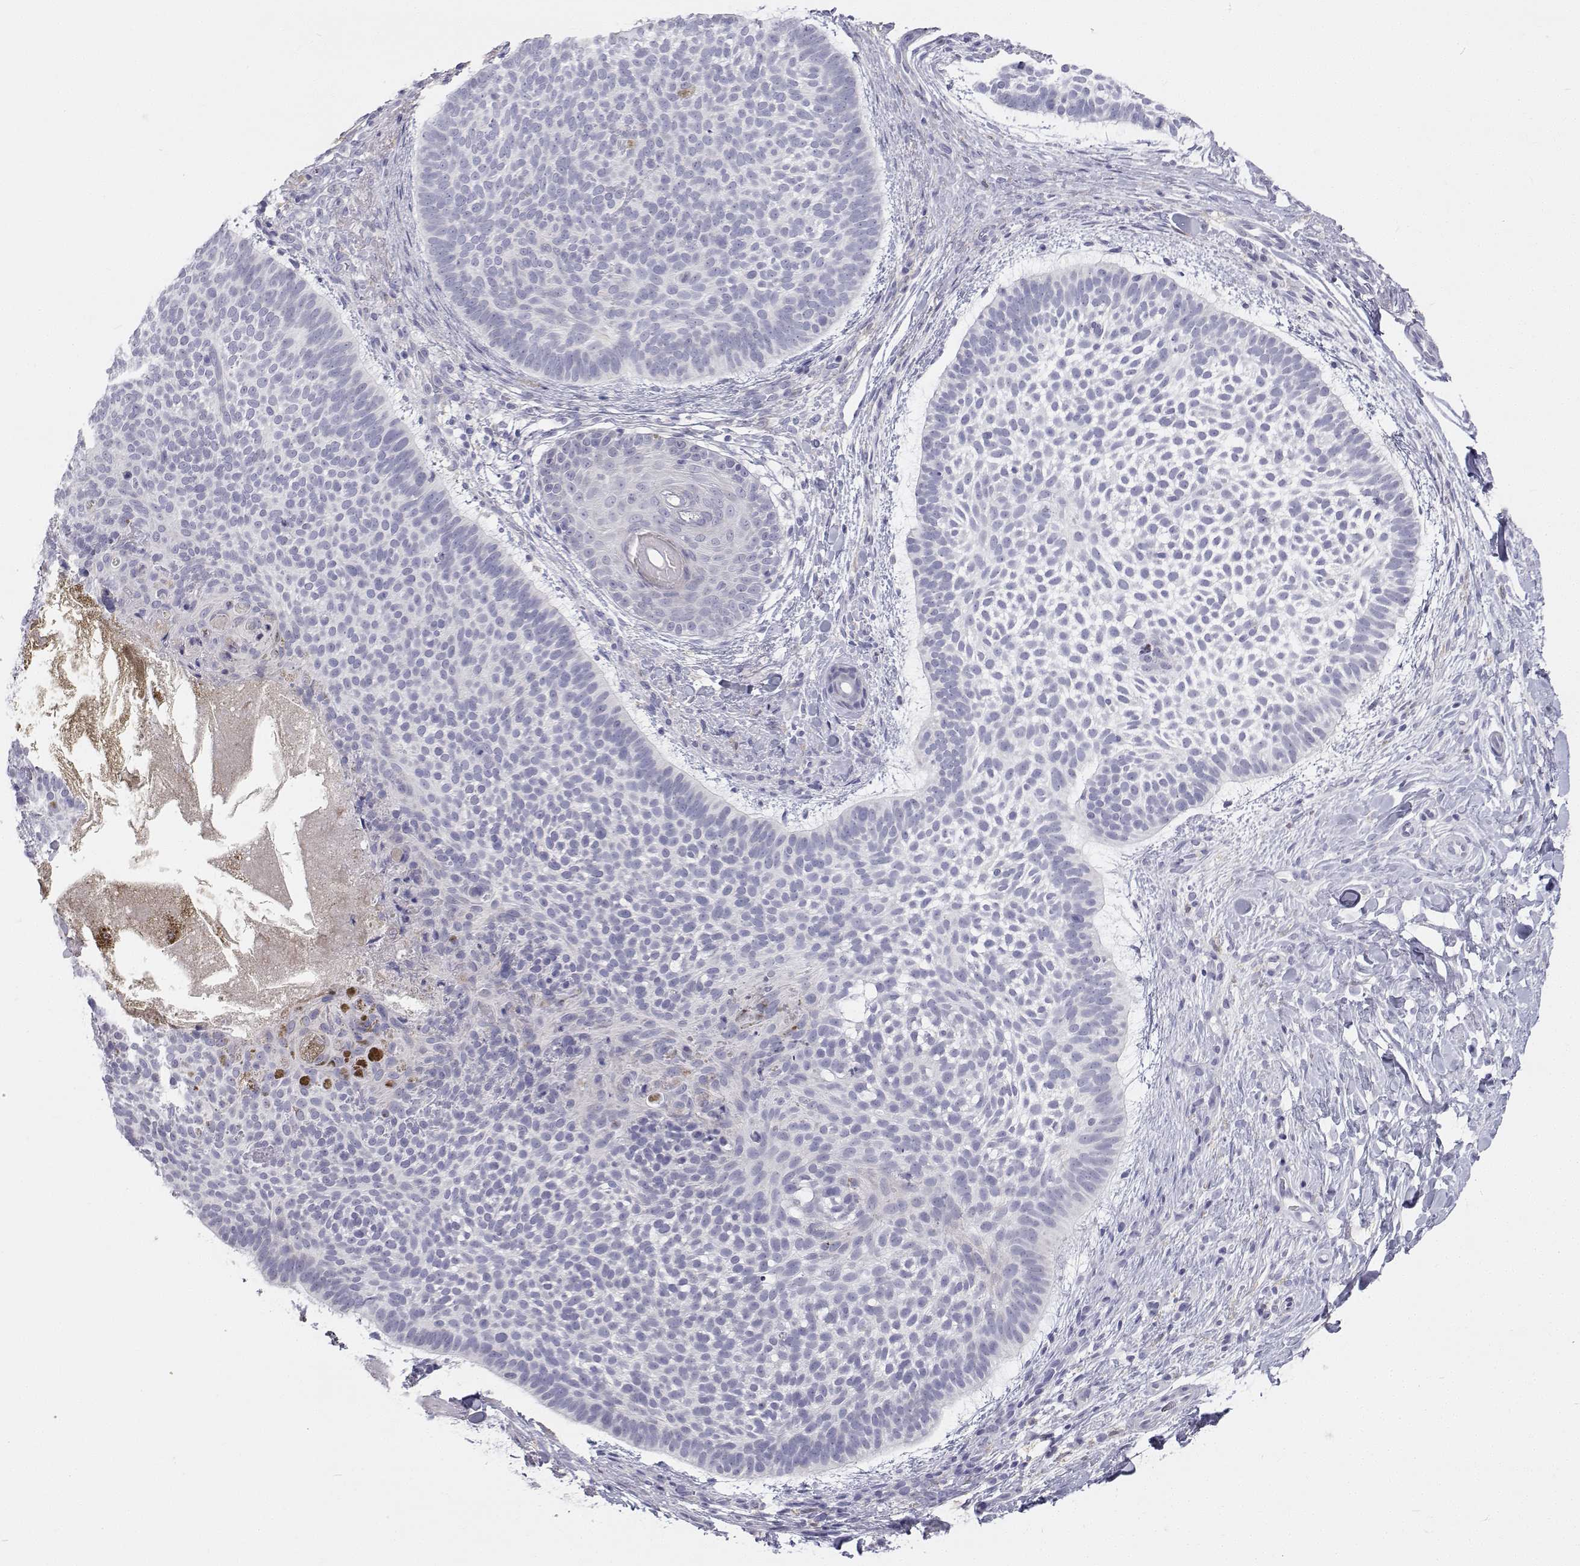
{"staining": {"intensity": "negative", "quantity": "none", "location": "none"}, "tissue": "skin cancer", "cell_type": "Tumor cells", "image_type": "cancer", "snomed": [{"axis": "morphology", "description": "Basal cell carcinoma"}, {"axis": "topography", "description": "Skin"}, {"axis": "topography", "description": "Skin of face"}], "caption": "The histopathology image demonstrates no staining of tumor cells in skin cancer. (Immunohistochemistry, brightfield microscopy, high magnification).", "gene": "TTN", "patient": {"sex": "male", "age": 73}}